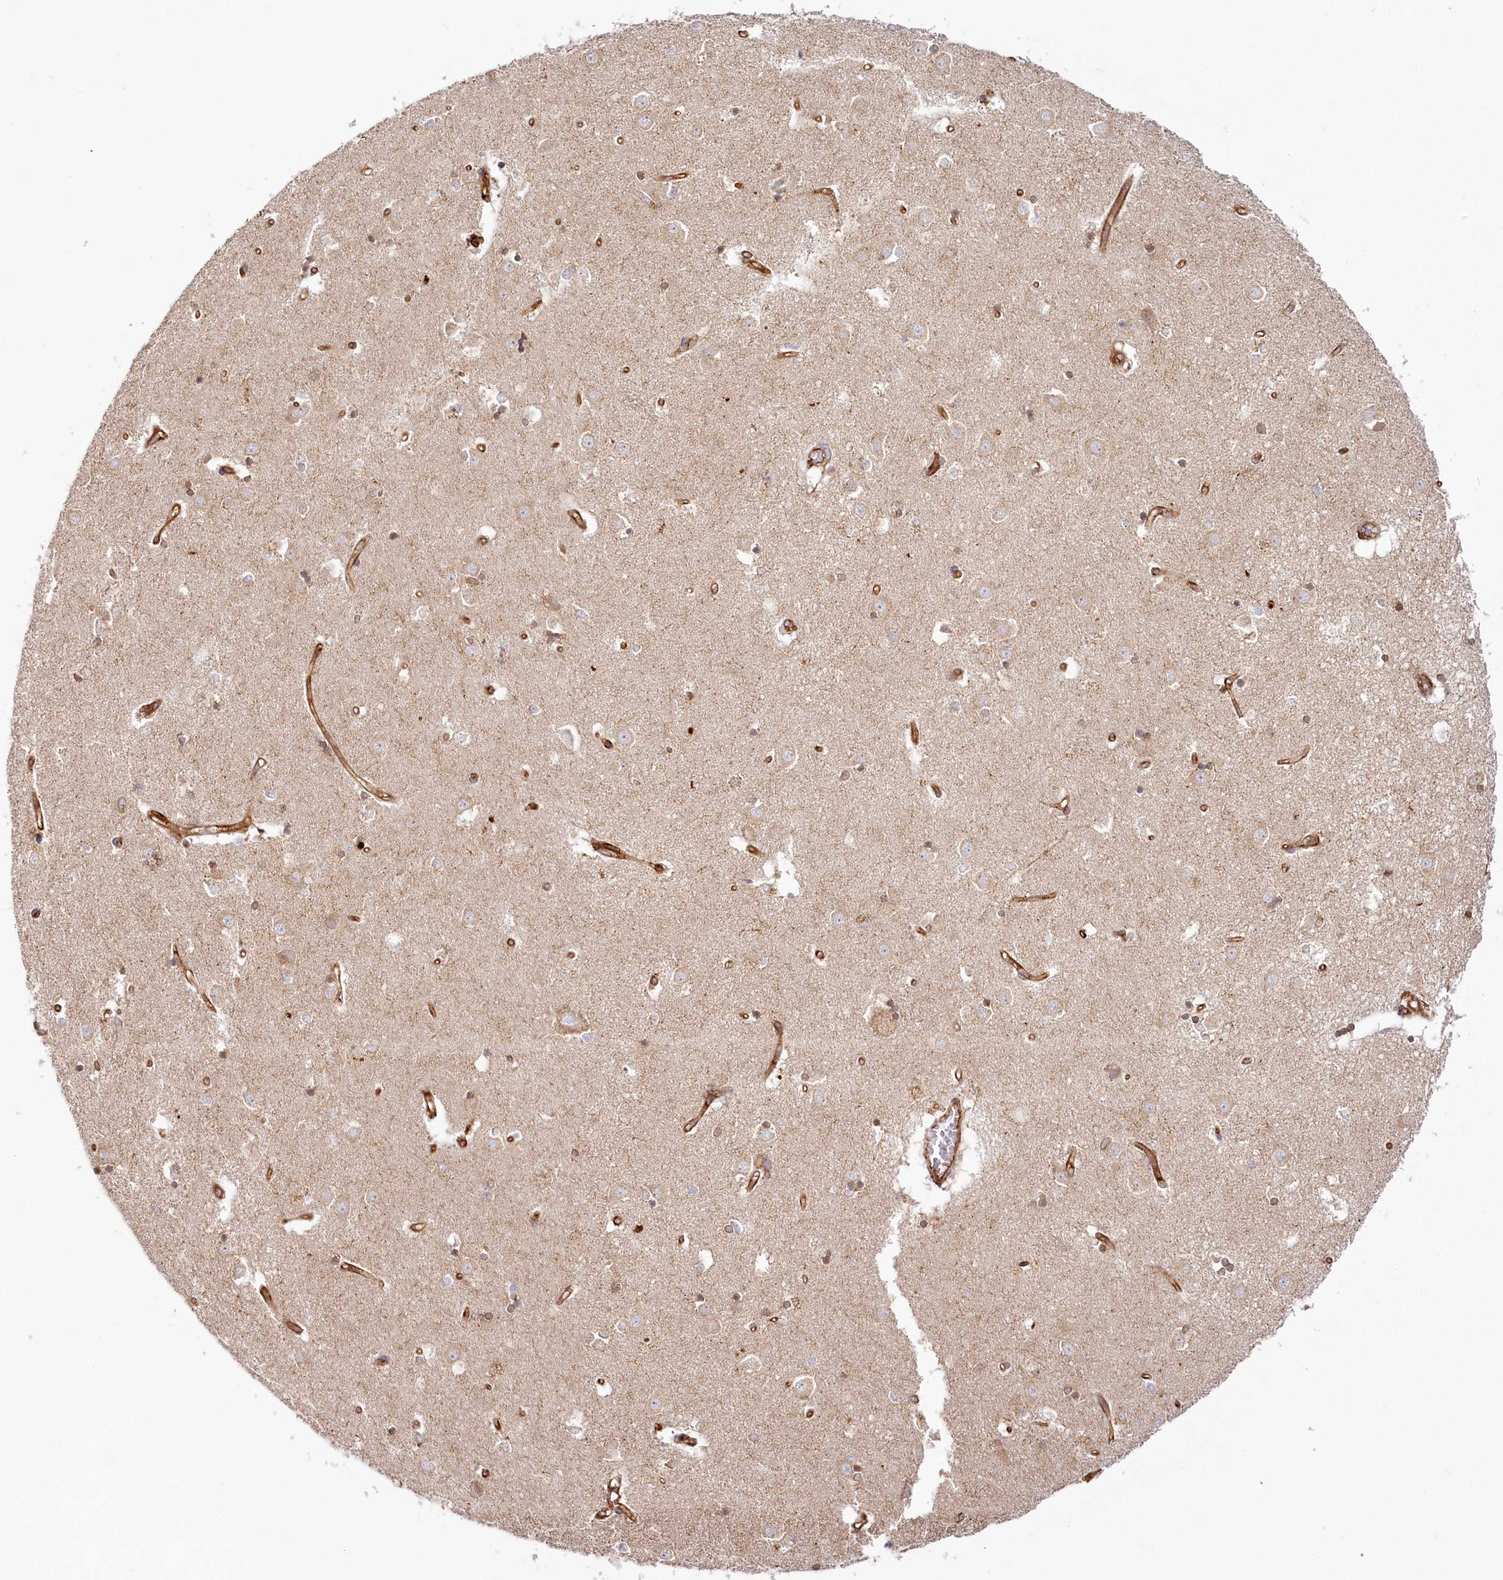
{"staining": {"intensity": "moderate", "quantity": "25%-75%", "location": "cytoplasmic/membranous"}, "tissue": "caudate", "cell_type": "Glial cells", "image_type": "normal", "snomed": [{"axis": "morphology", "description": "Normal tissue, NOS"}, {"axis": "topography", "description": "Lateral ventricle wall"}], "caption": "Protein staining demonstrates moderate cytoplasmic/membranous staining in approximately 25%-75% of glial cells in benign caudate.", "gene": "HARS2", "patient": {"sex": "male", "age": 45}}